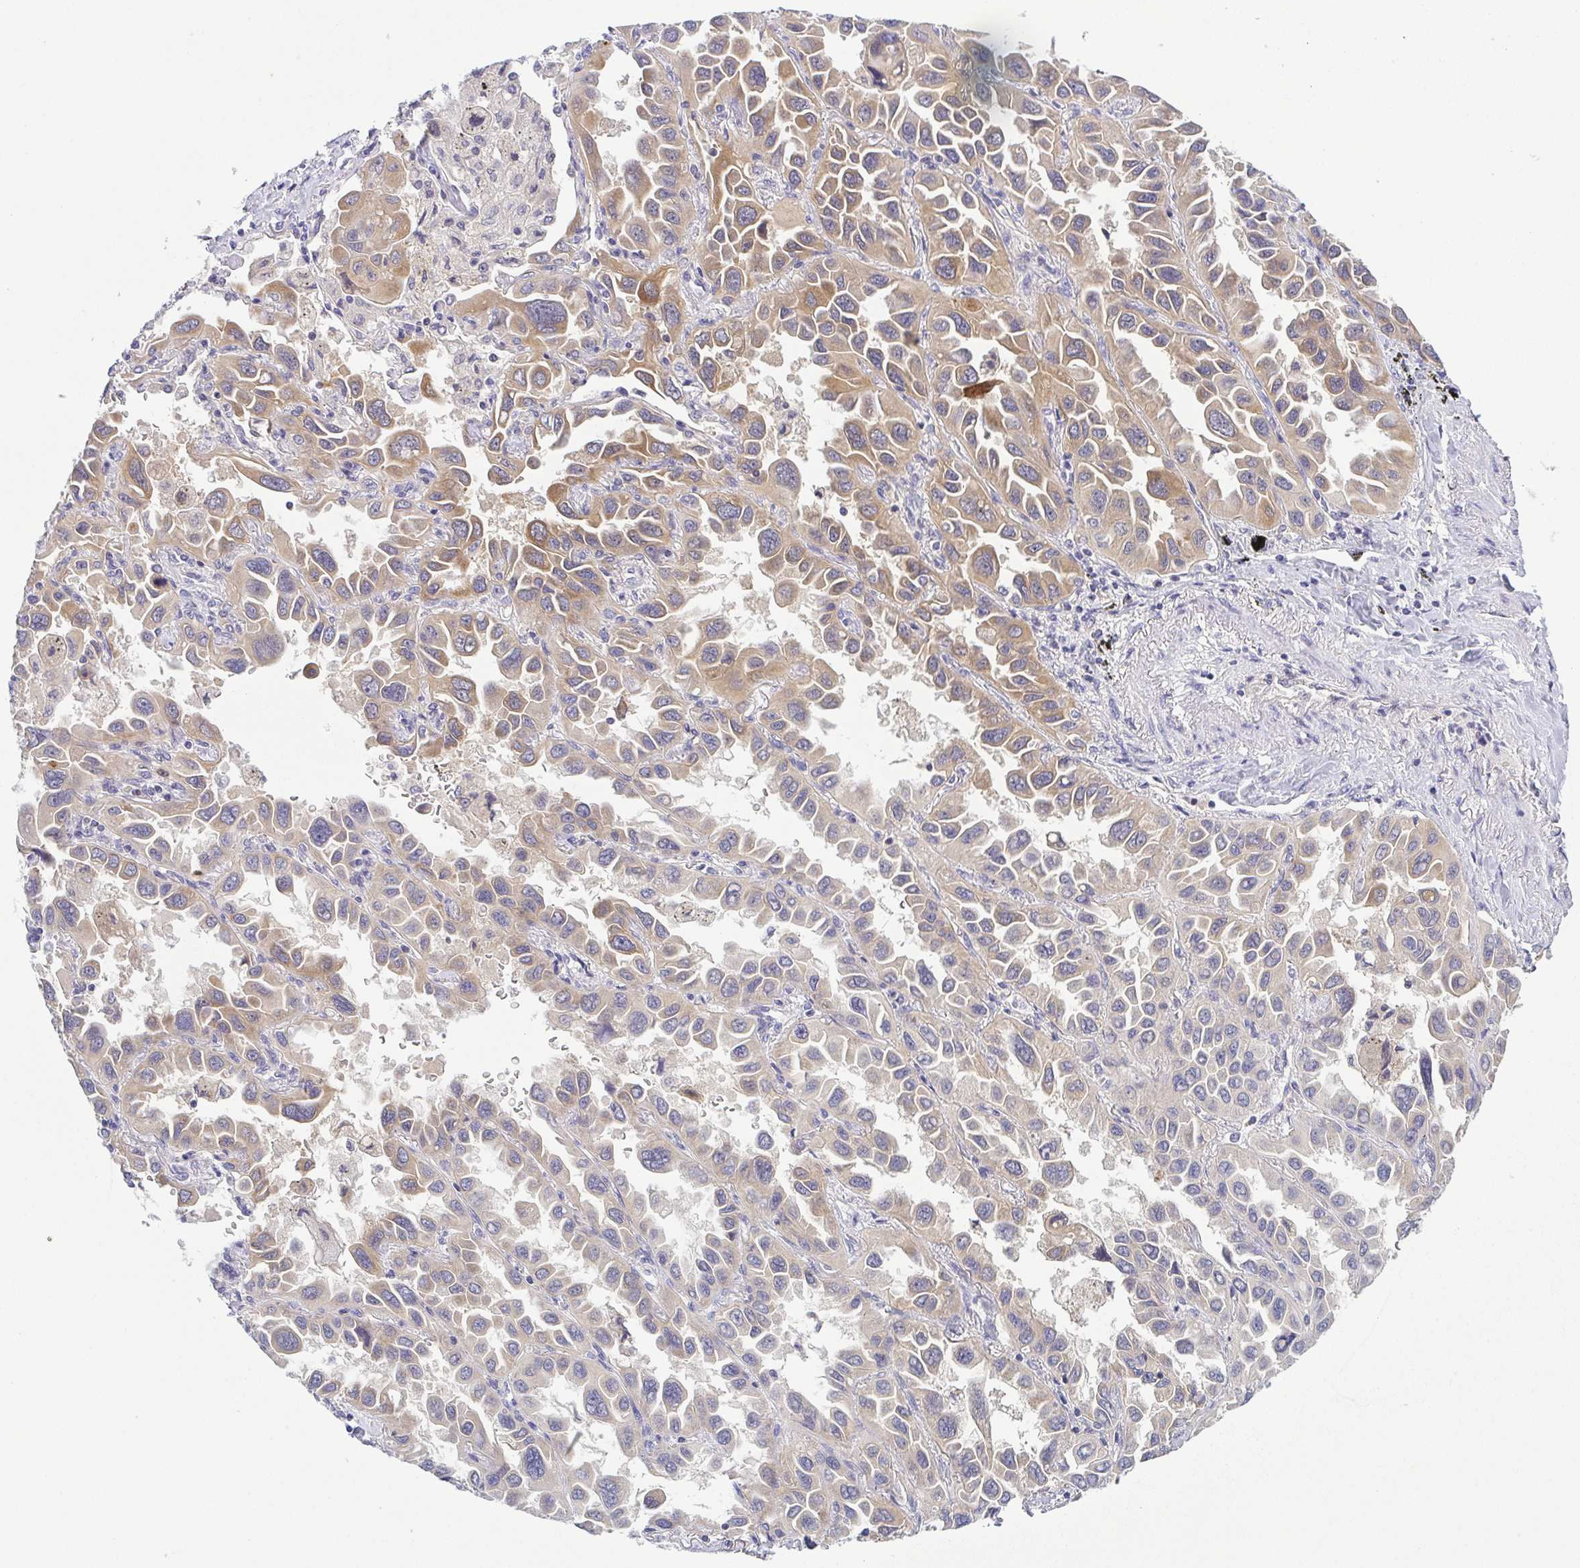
{"staining": {"intensity": "weak", "quantity": "25%-75%", "location": "cytoplasmic/membranous"}, "tissue": "lung cancer", "cell_type": "Tumor cells", "image_type": "cancer", "snomed": [{"axis": "morphology", "description": "Adenocarcinoma, NOS"}, {"axis": "topography", "description": "Lung"}], "caption": "Human lung cancer (adenocarcinoma) stained for a protein (brown) exhibits weak cytoplasmic/membranous positive staining in about 25%-75% of tumor cells.", "gene": "BCL2L1", "patient": {"sex": "male", "age": 64}}